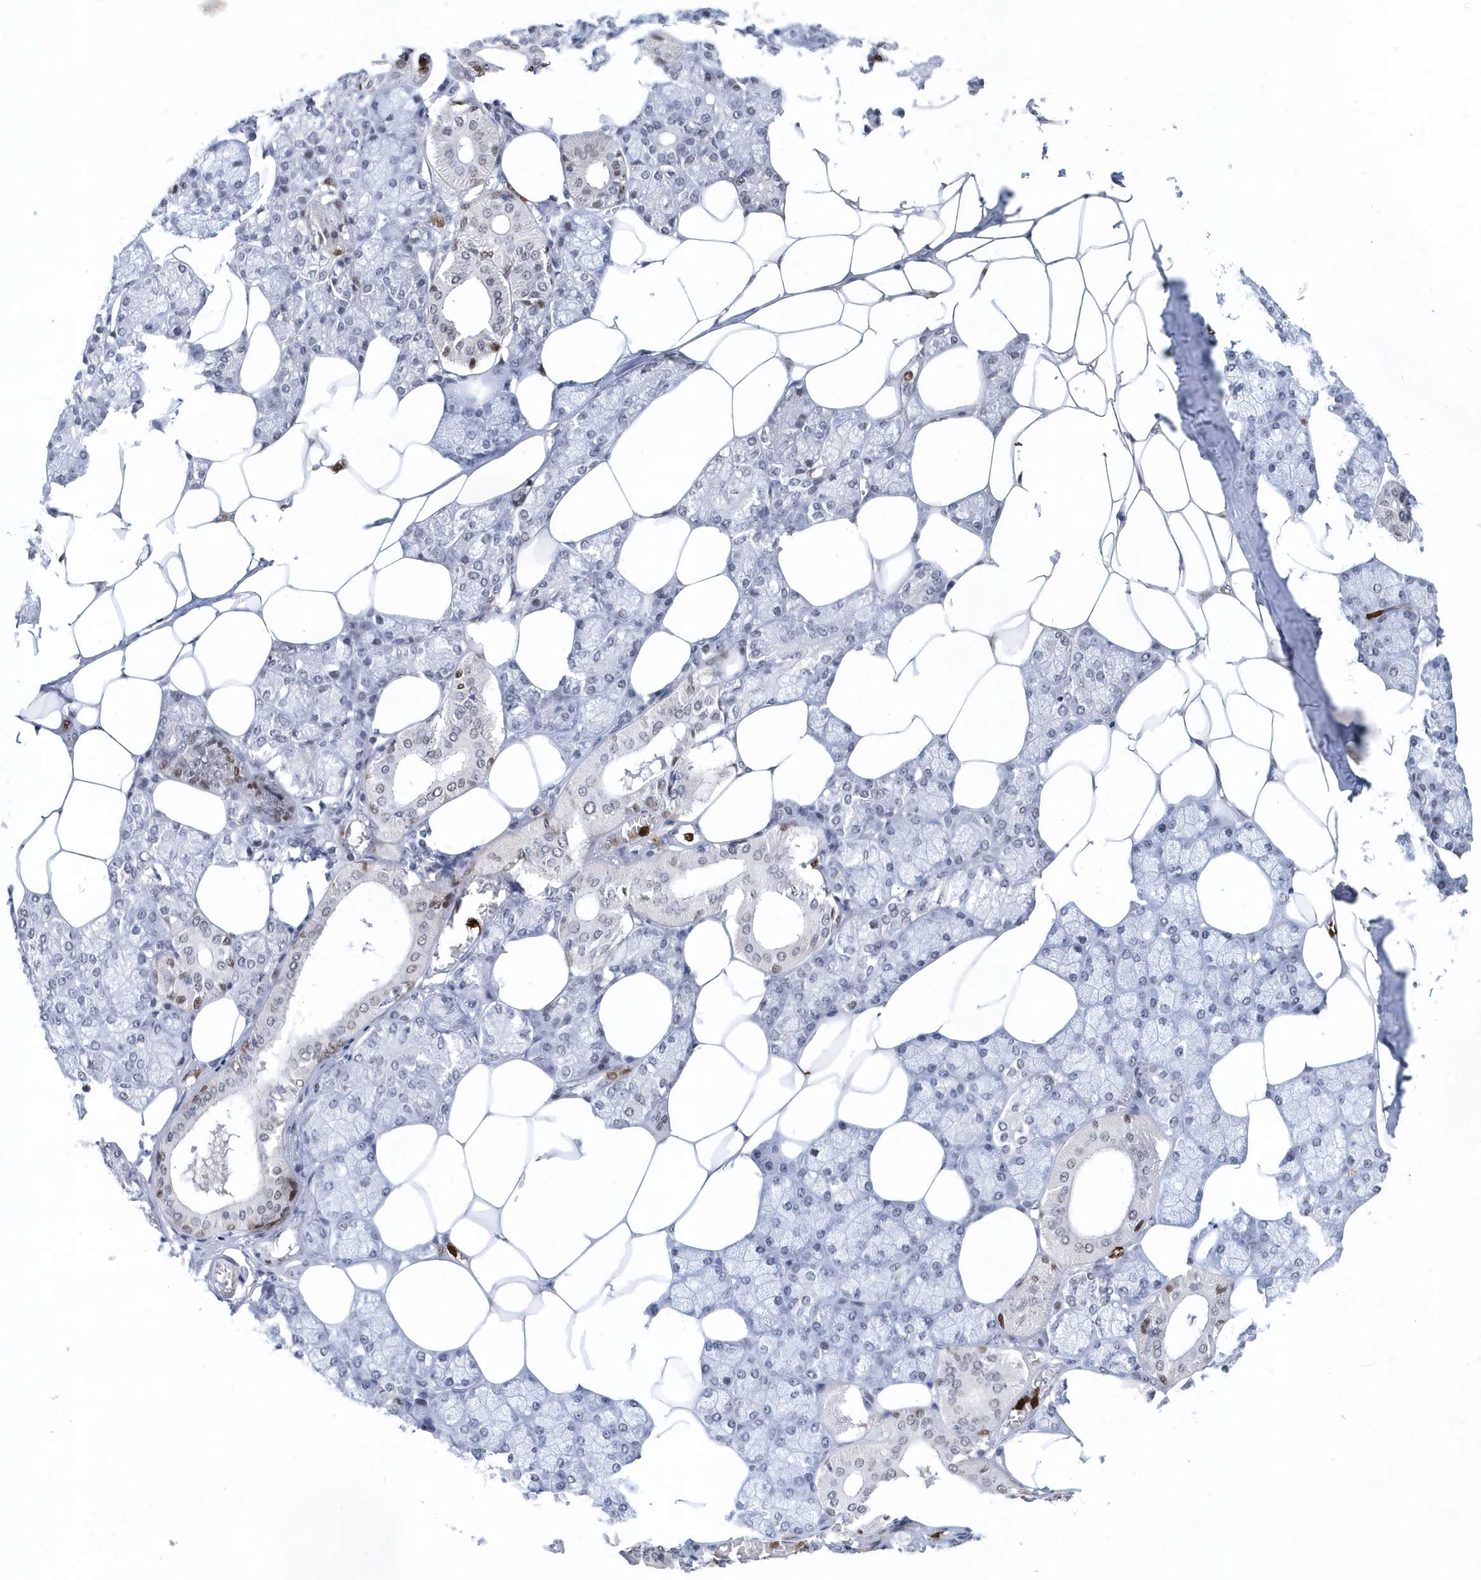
{"staining": {"intensity": "moderate", "quantity": "<25%", "location": "nuclear"}, "tissue": "salivary gland", "cell_type": "Glandular cells", "image_type": "normal", "snomed": [{"axis": "morphology", "description": "Normal tissue, NOS"}, {"axis": "topography", "description": "Salivary gland"}], "caption": "Protein staining of unremarkable salivary gland displays moderate nuclear positivity in about <25% of glandular cells.", "gene": "RPP30", "patient": {"sex": "male", "age": 62}}